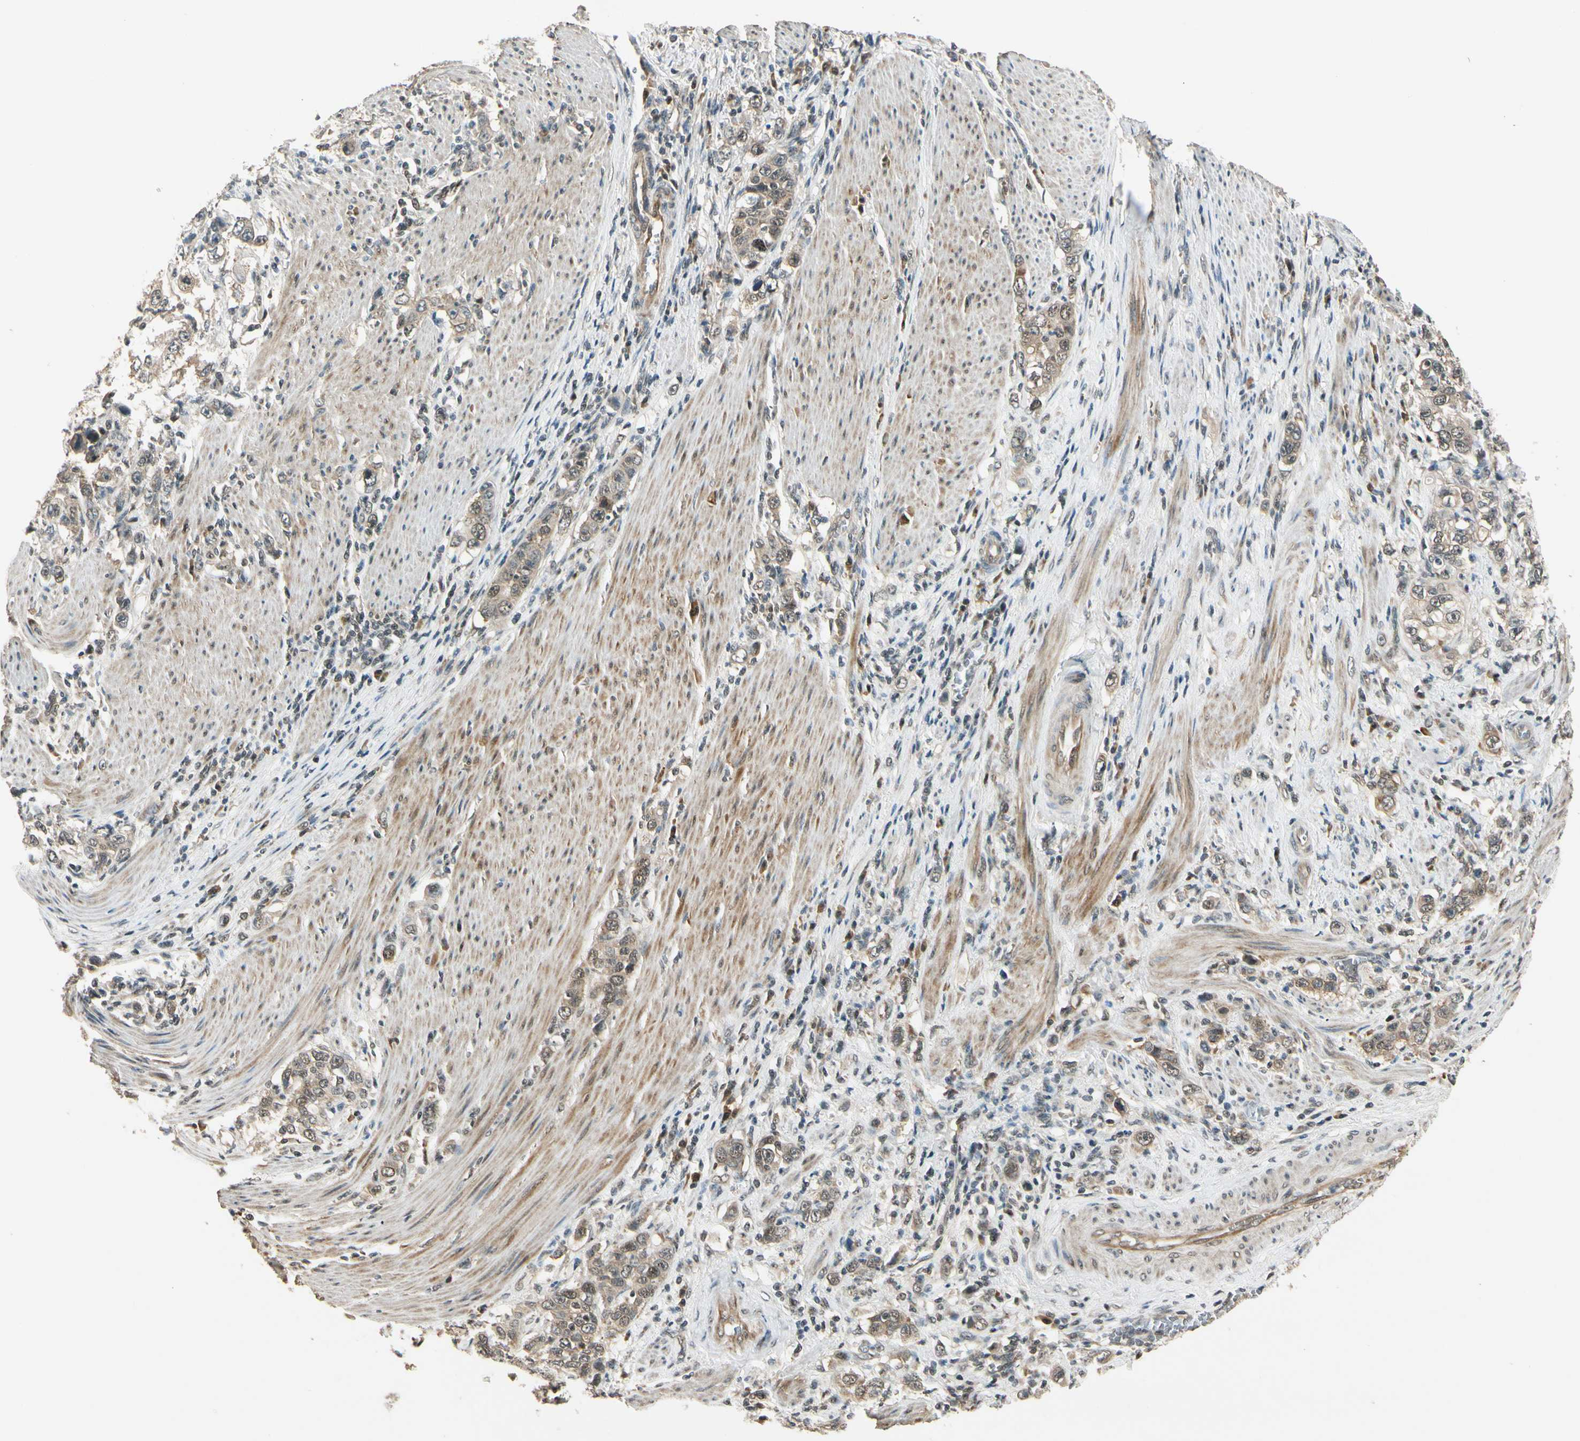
{"staining": {"intensity": "moderate", "quantity": ">75%", "location": "cytoplasmic/membranous"}, "tissue": "stomach cancer", "cell_type": "Tumor cells", "image_type": "cancer", "snomed": [{"axis": "morphology", "description": "Adenocarcinoma, NOS"}, {"axis": "topography", "description": "Stomach, lower"}], "caption": "About >75% of tumor cells in human adenocarcinoma (stomach) show moderate cytoplasmic/membranous protein staining as visualized by brown immunohistochemical staining.", "gene": "MCPH1", "patient": {"sex": "female", "age": 72}}